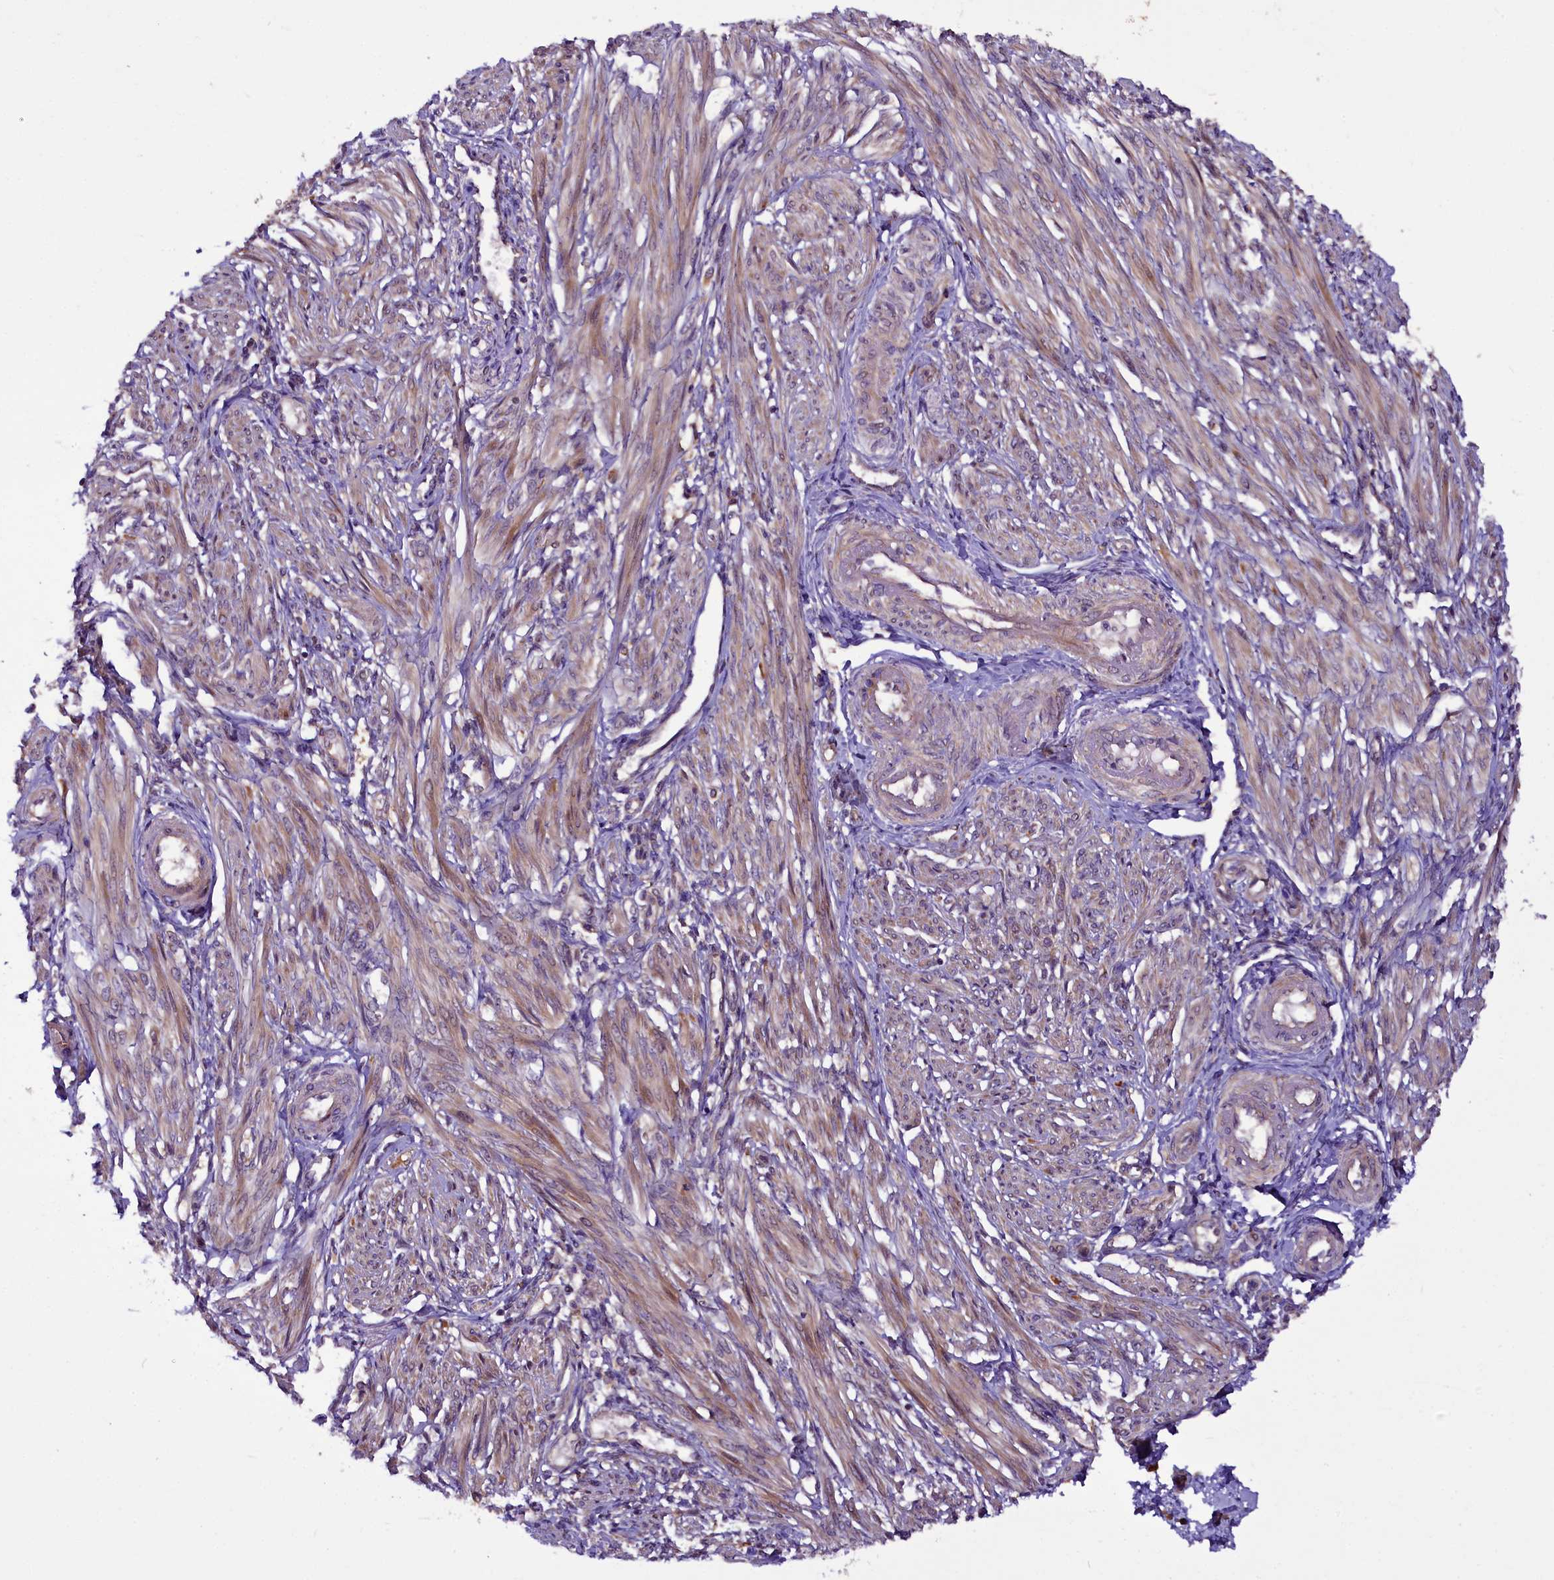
{"staining": {"intensity": "weak", "quantity": "25%-75%", "location": "cytoplasmic/membranous"}, "tissue": "smooth muscle", "cell_type": "Smooth muscle cells", "image_type": "normal", "snomed": [{"axis": "morphology", "description": "Normal tissue, NOS"}, {"axis": "topography", "description": "Smooth muscle"}], "caption": "This histopathology image shows unremarkable smooth muscle stained with immunohistochemistry to label a protein in brown. The cytoplasmic/membranous of smooth muscle cells show weak positivity for the protein. Nuclei are counter-stained blue.", "gene": "RPUSD2", "patient": {"sex": "female", "age": 39}}